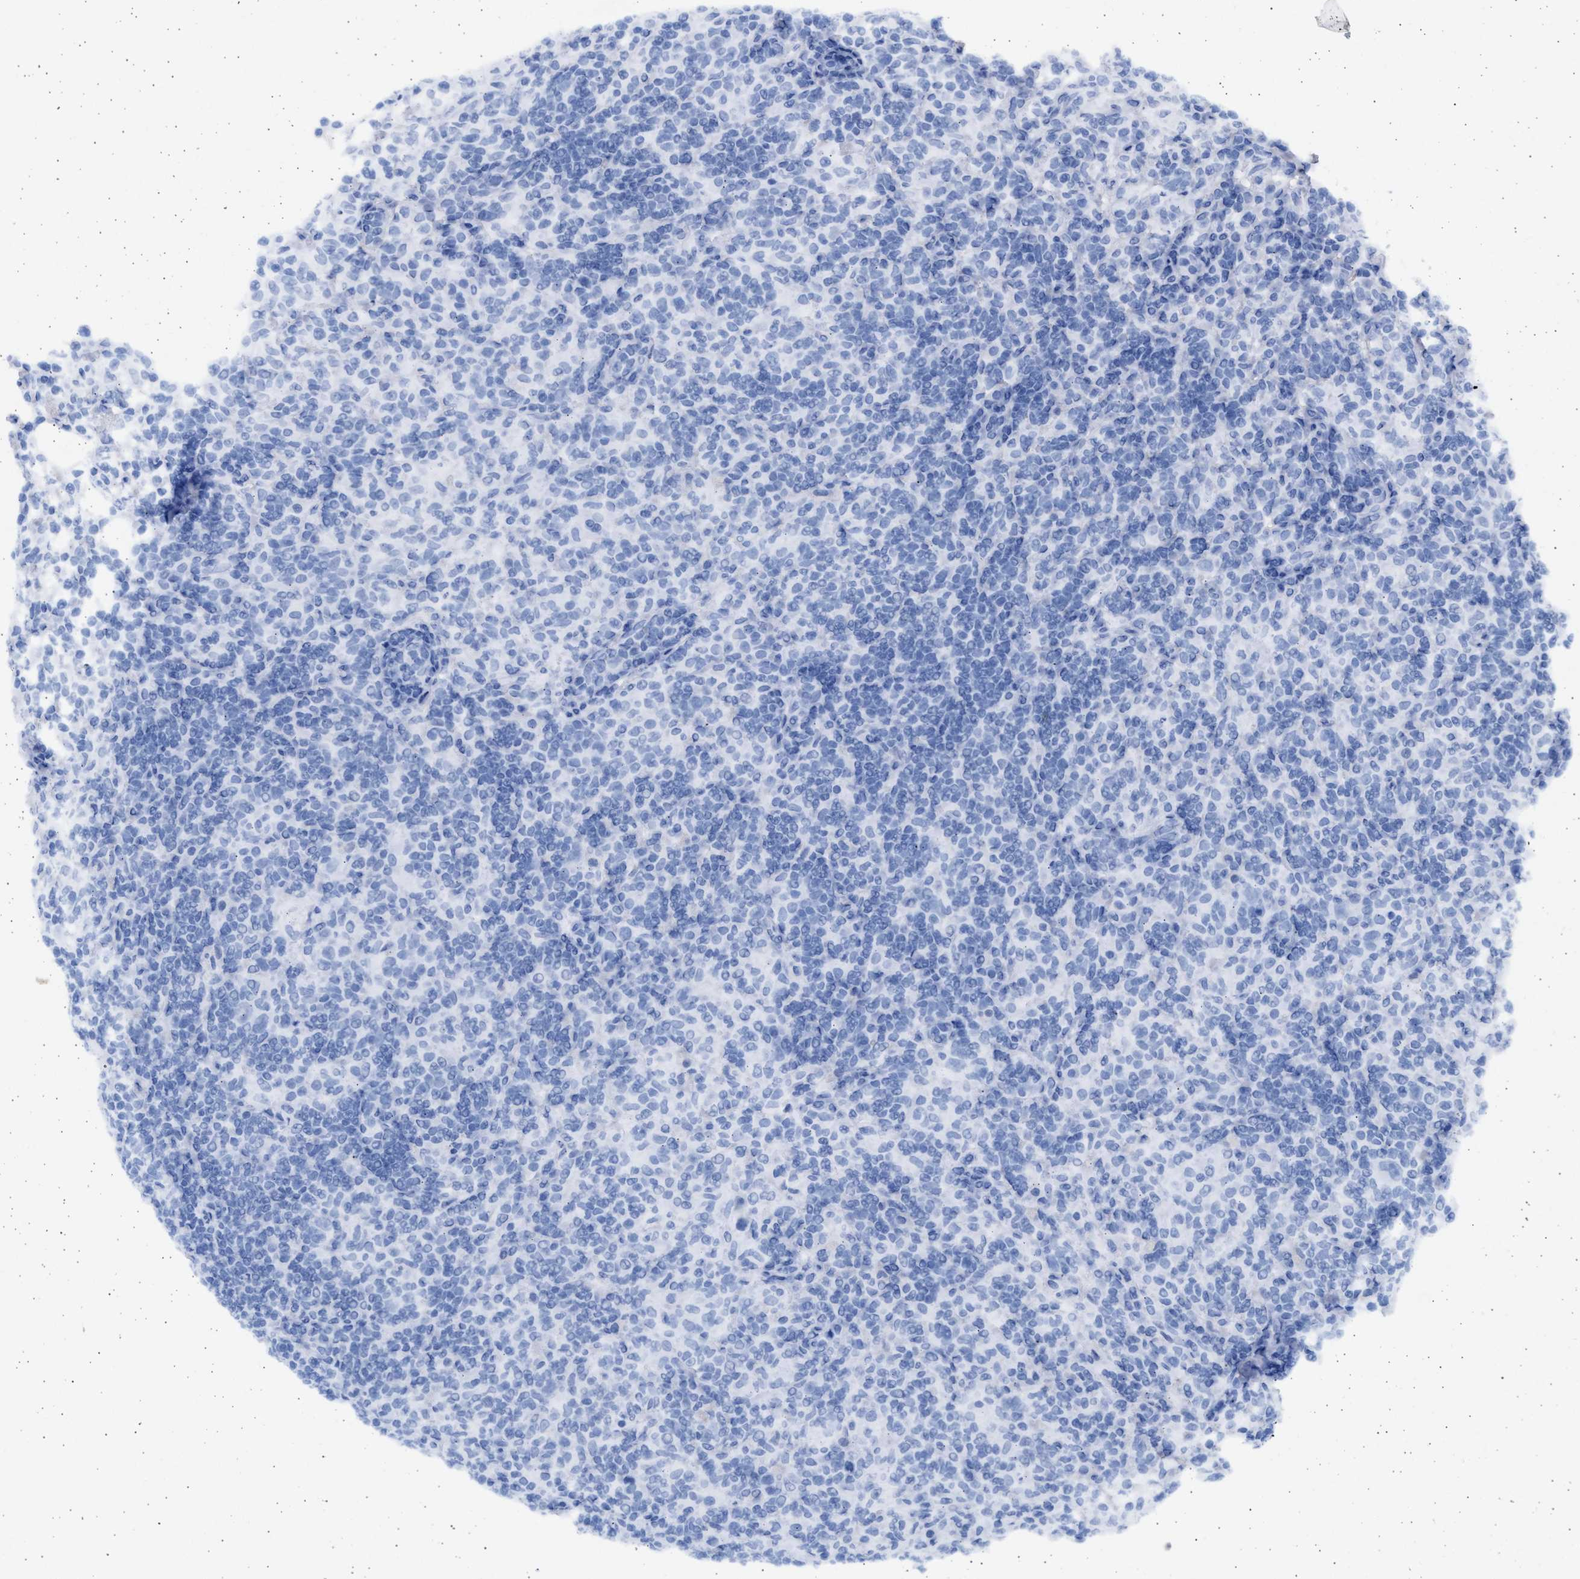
{"staining": {"intensity": "negative", "quantity": "none", "location": "none"}, "tissue": "lymphoma", "cell_type": "Tumor cells", "image_type": "cancer", "snomed": [{"axis": "morphology", "description": "Hodgkin's disease, NOS"}, {"axis": "topography", "description": "Lymph node"}], "caption": "Immunohistochemistry of lymphoma displays no expression in tumor cells.", "gene": "NBR1", "patient": {"sex": "male", "age": 70}}